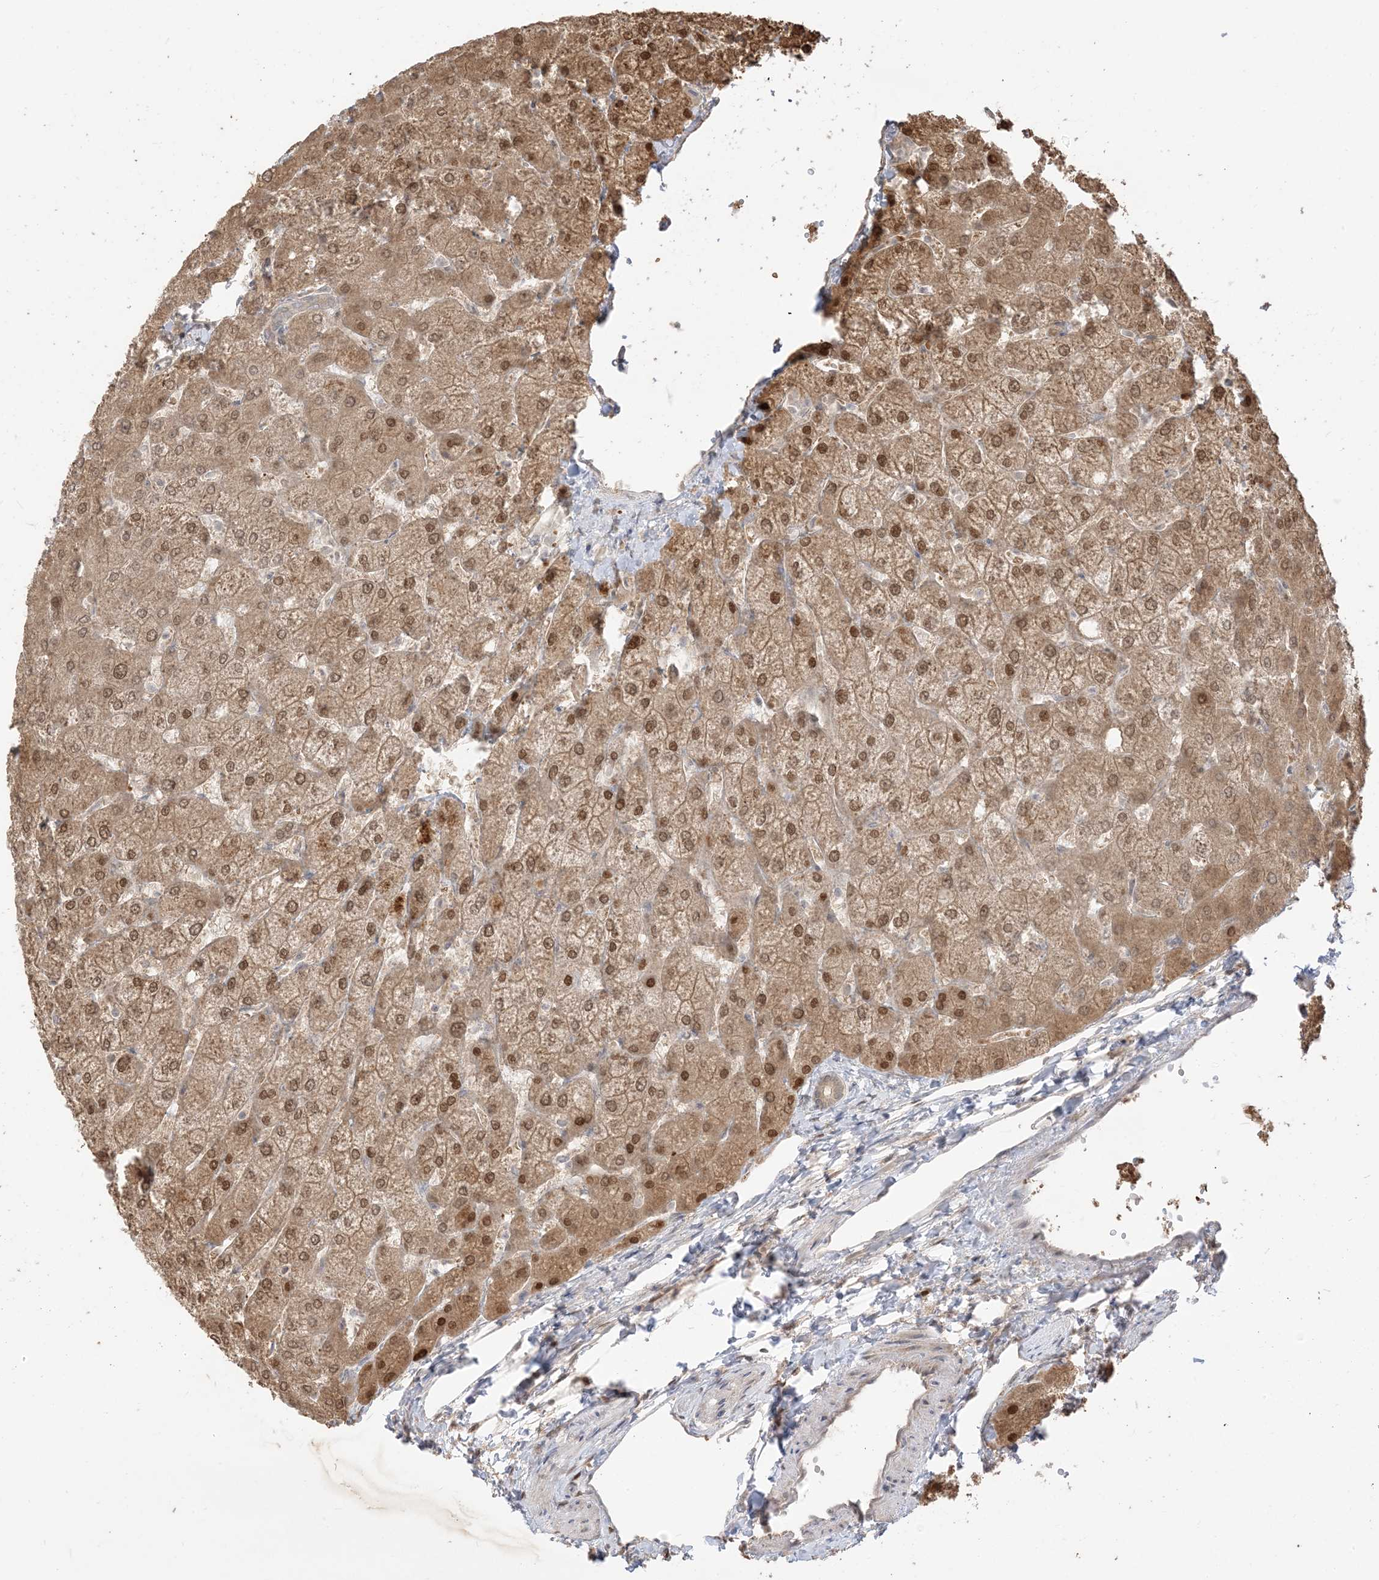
{"staining": {"intensity": "negative", "quantity": "none", "location": "none"}, "tissue": "liver", "cell_type": "Cholangiocytes", "image_type": "normal", "snomed": [{"axis": "morphology", "description": "Normal tissue, NOS"}, {"axis": "topography", "description": "Liver"}], "caption": "Immunohistochemistry (IHC) image of unremarkable human liver stained for a protein (brown), which shows no expression in cholangiocytes.", "gene": "TBCC", "patient": {"sex": "female", "age": 54}}